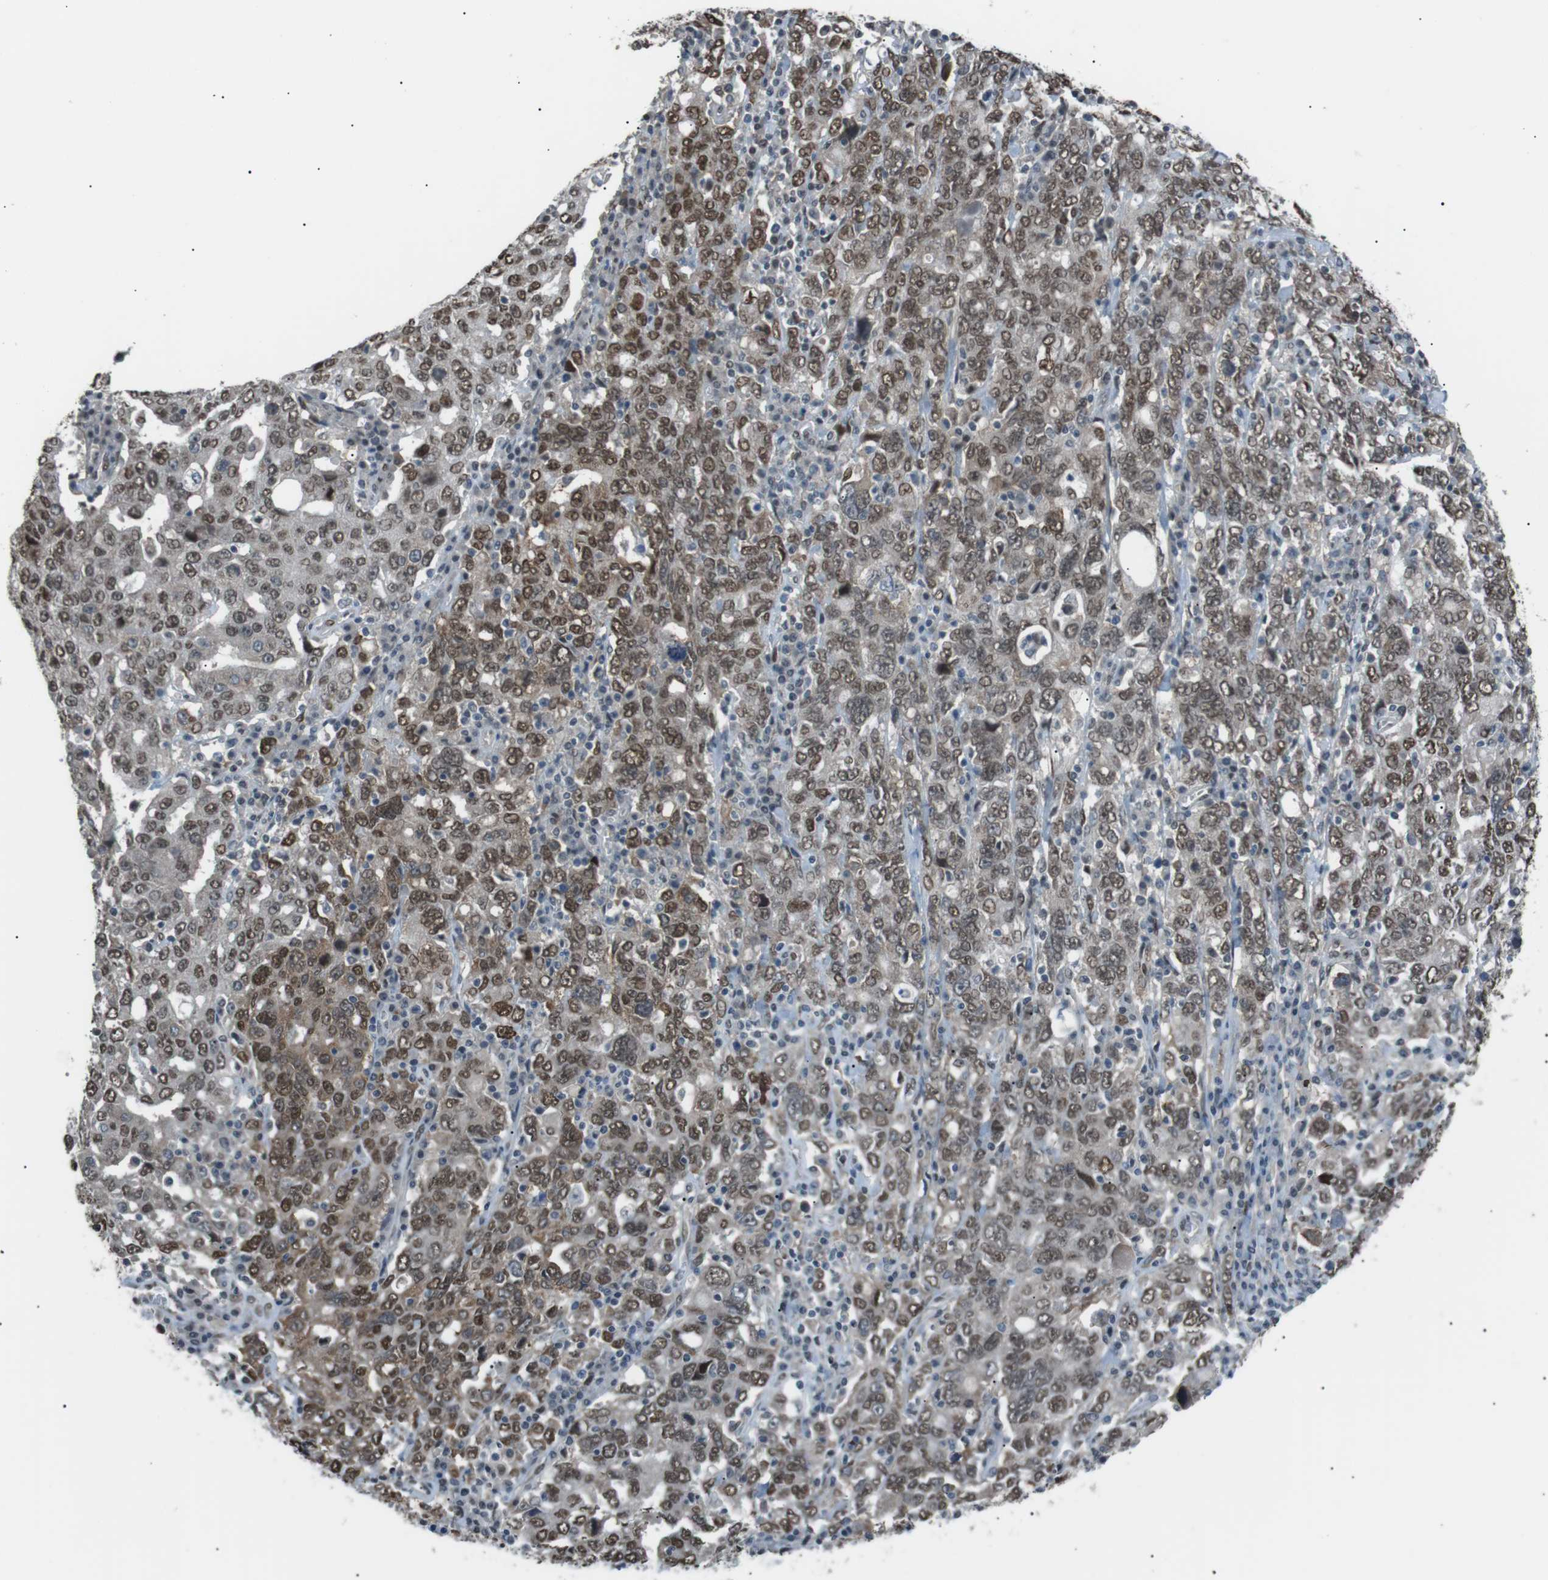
{"staining": {"intensity": "moderate", "quantity": ">75%", "location": "nuclear"}, "tissue": "ovarian cancer", "cell_type": "Tumor cells", "image_type": "cancer", "snomed": [{"axis": "morphology", "description": "Carcinoma, endometroid"}, {"axis": "topography", "description": "Ovary"}], "caption": "This histopathology image reveals ovarian endometroid carcinoma stained with immunohistochemistry to label a protein in brown. The nuclear of tumor cells show moderate positivity for the protein. Nuclei are counter-stained blue.", "gene": "SRPK2", "patient": {"sex": "female", "age": 62}}